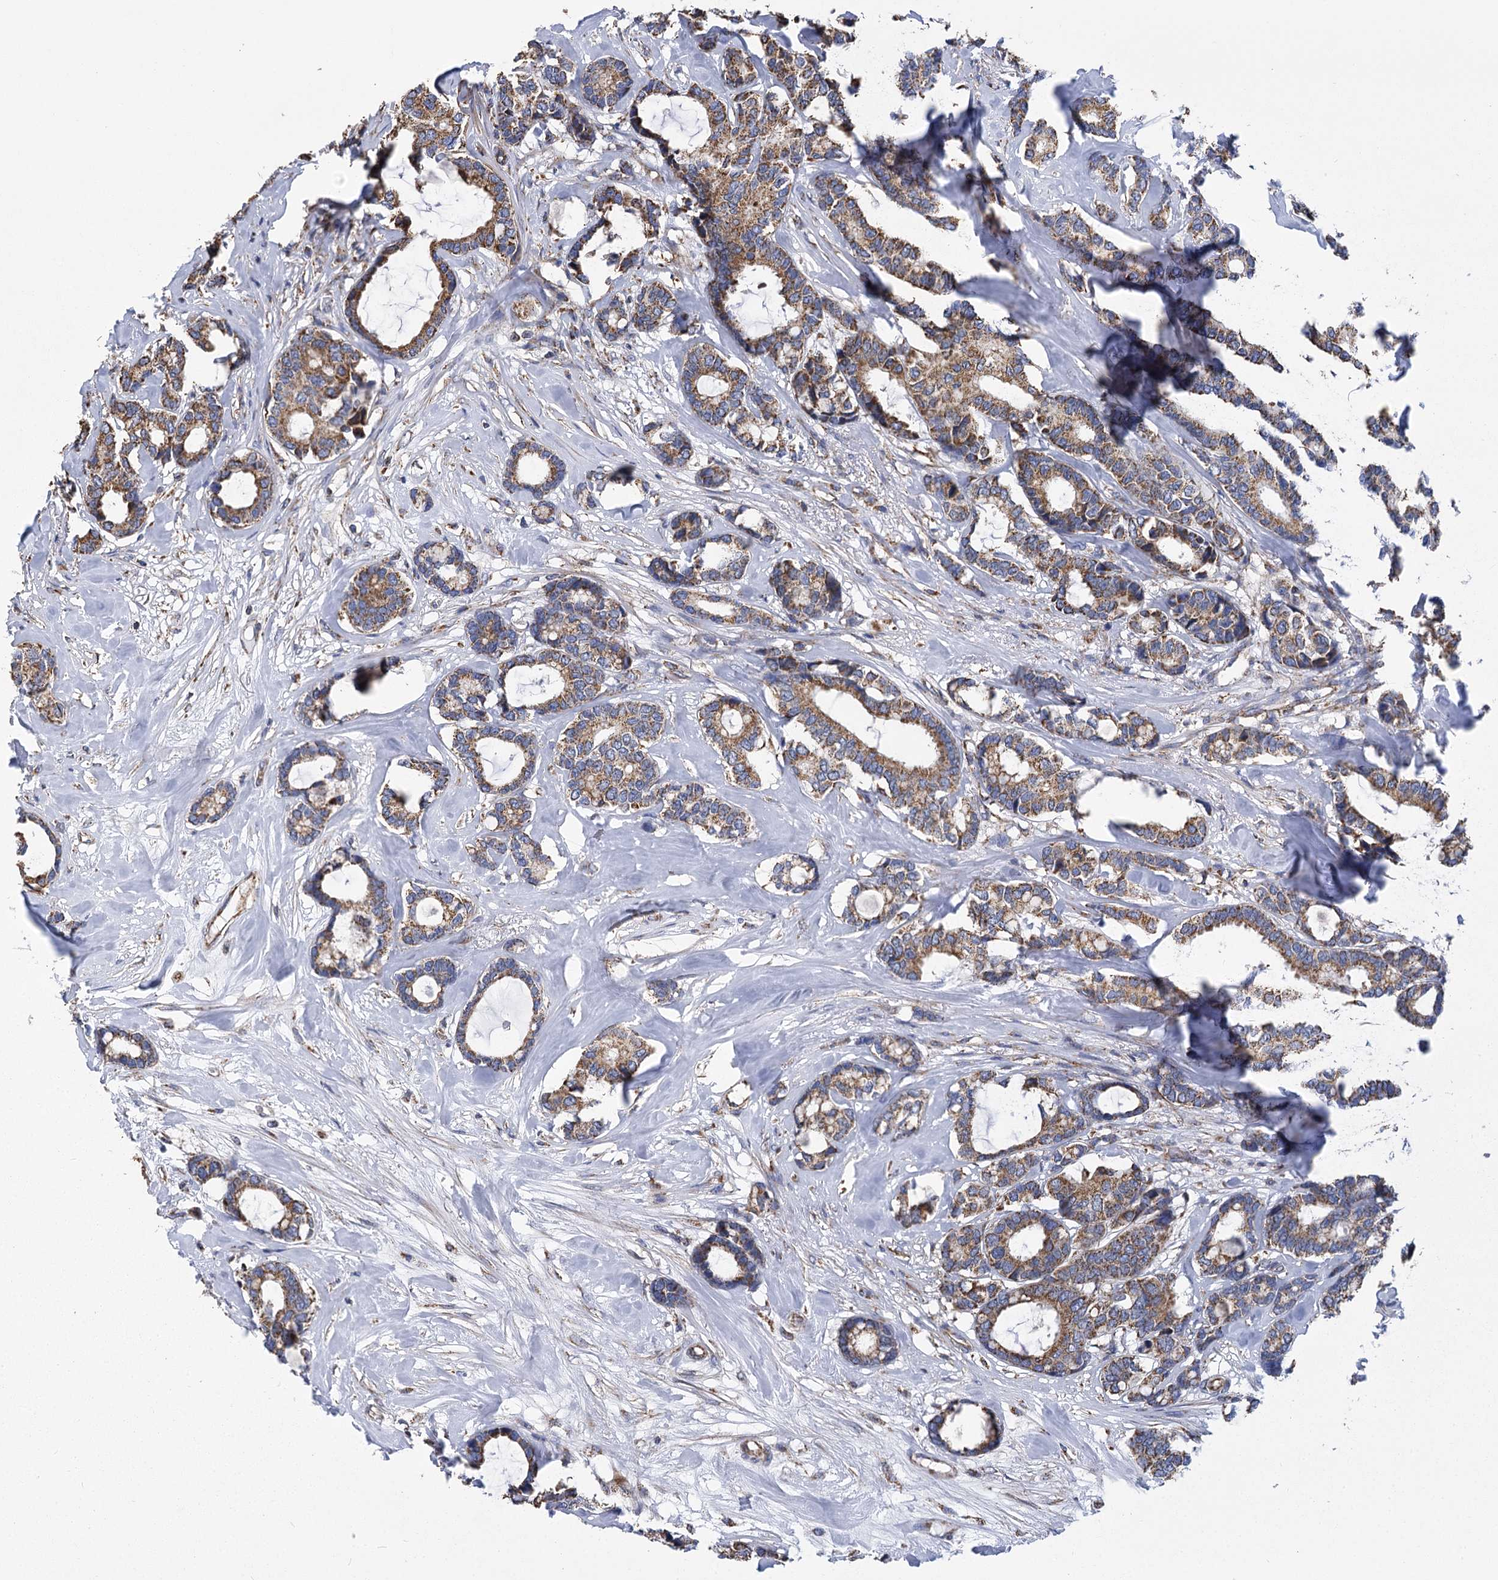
{"staining": {"intensity": "moderate", "quantity": ">75%", "location": "cytoplasmic/membranous"}, "tissue": "breast cancer", "cell_type": "Tumor cells", "image_type": "cancer", "snomed": [{"axis": "morphology", "description": "Duct carcinoma"}, {"axis": "topography", "description": "Breast"}], "caption": "This is an image of IHC staining of breast infiltrating ductal carcinoma, which shows moderate staining in the cytoplasmic/membranous of tumor cells.", "gene": "CCDC73", "patient": {"sex": "female", "age": 87}}